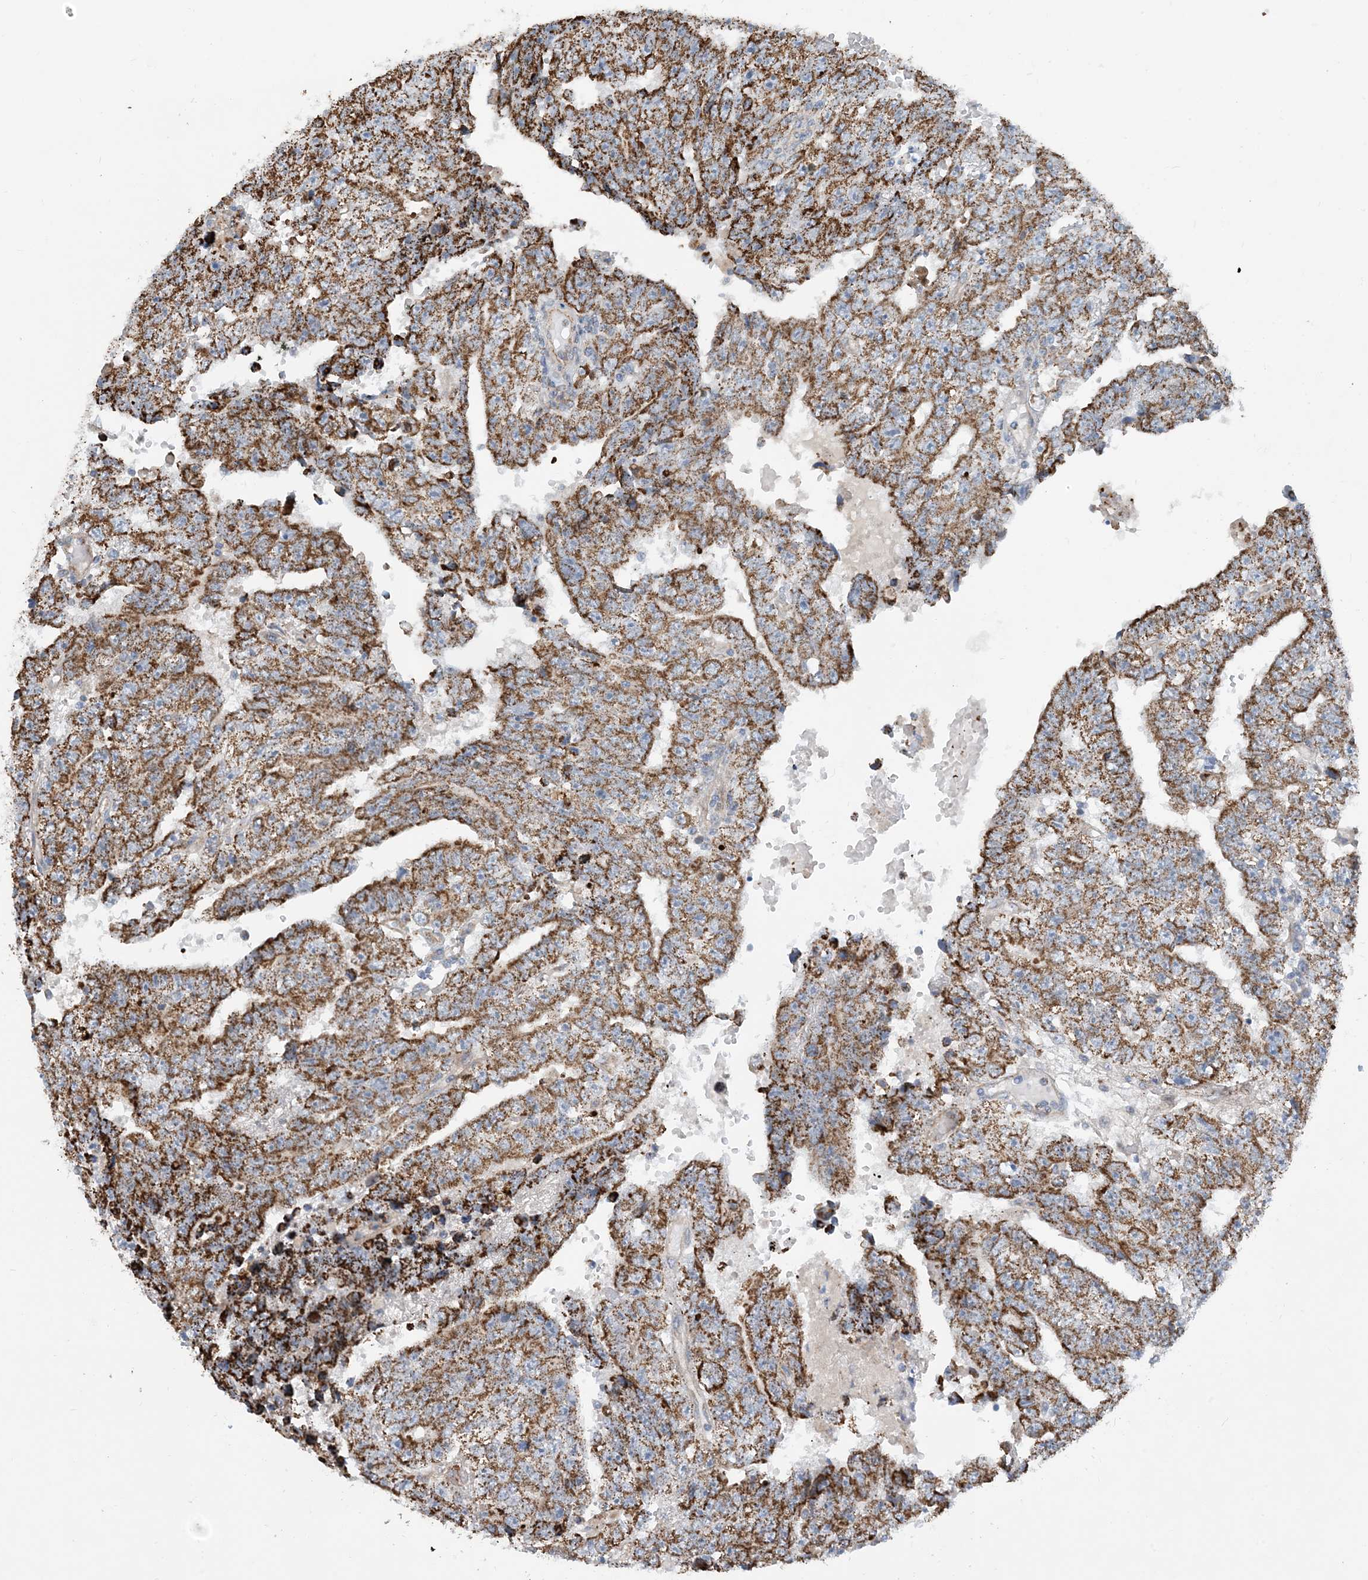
{"staining": {"intensity": "moderate", "quantity": ">75%", "location": "cytoplasmic/membranous"}, "tissue": "testis cancer", "cell_type": "Tumor cells", "image_type": "cancer", "snomed": [{"axis": "morphology", "description": "Carcinoma, Embryonal, NOS"}, {"axis": "topography", "description": "Testis"}], "caption": "This is a micrograph of IHC staining of testis cancer, which shows moderate staining in the cytoplasmic/membranous of tumor cells.", "gene": "PCDHGA1", "patient": {"sex": "male", "age": 25}}